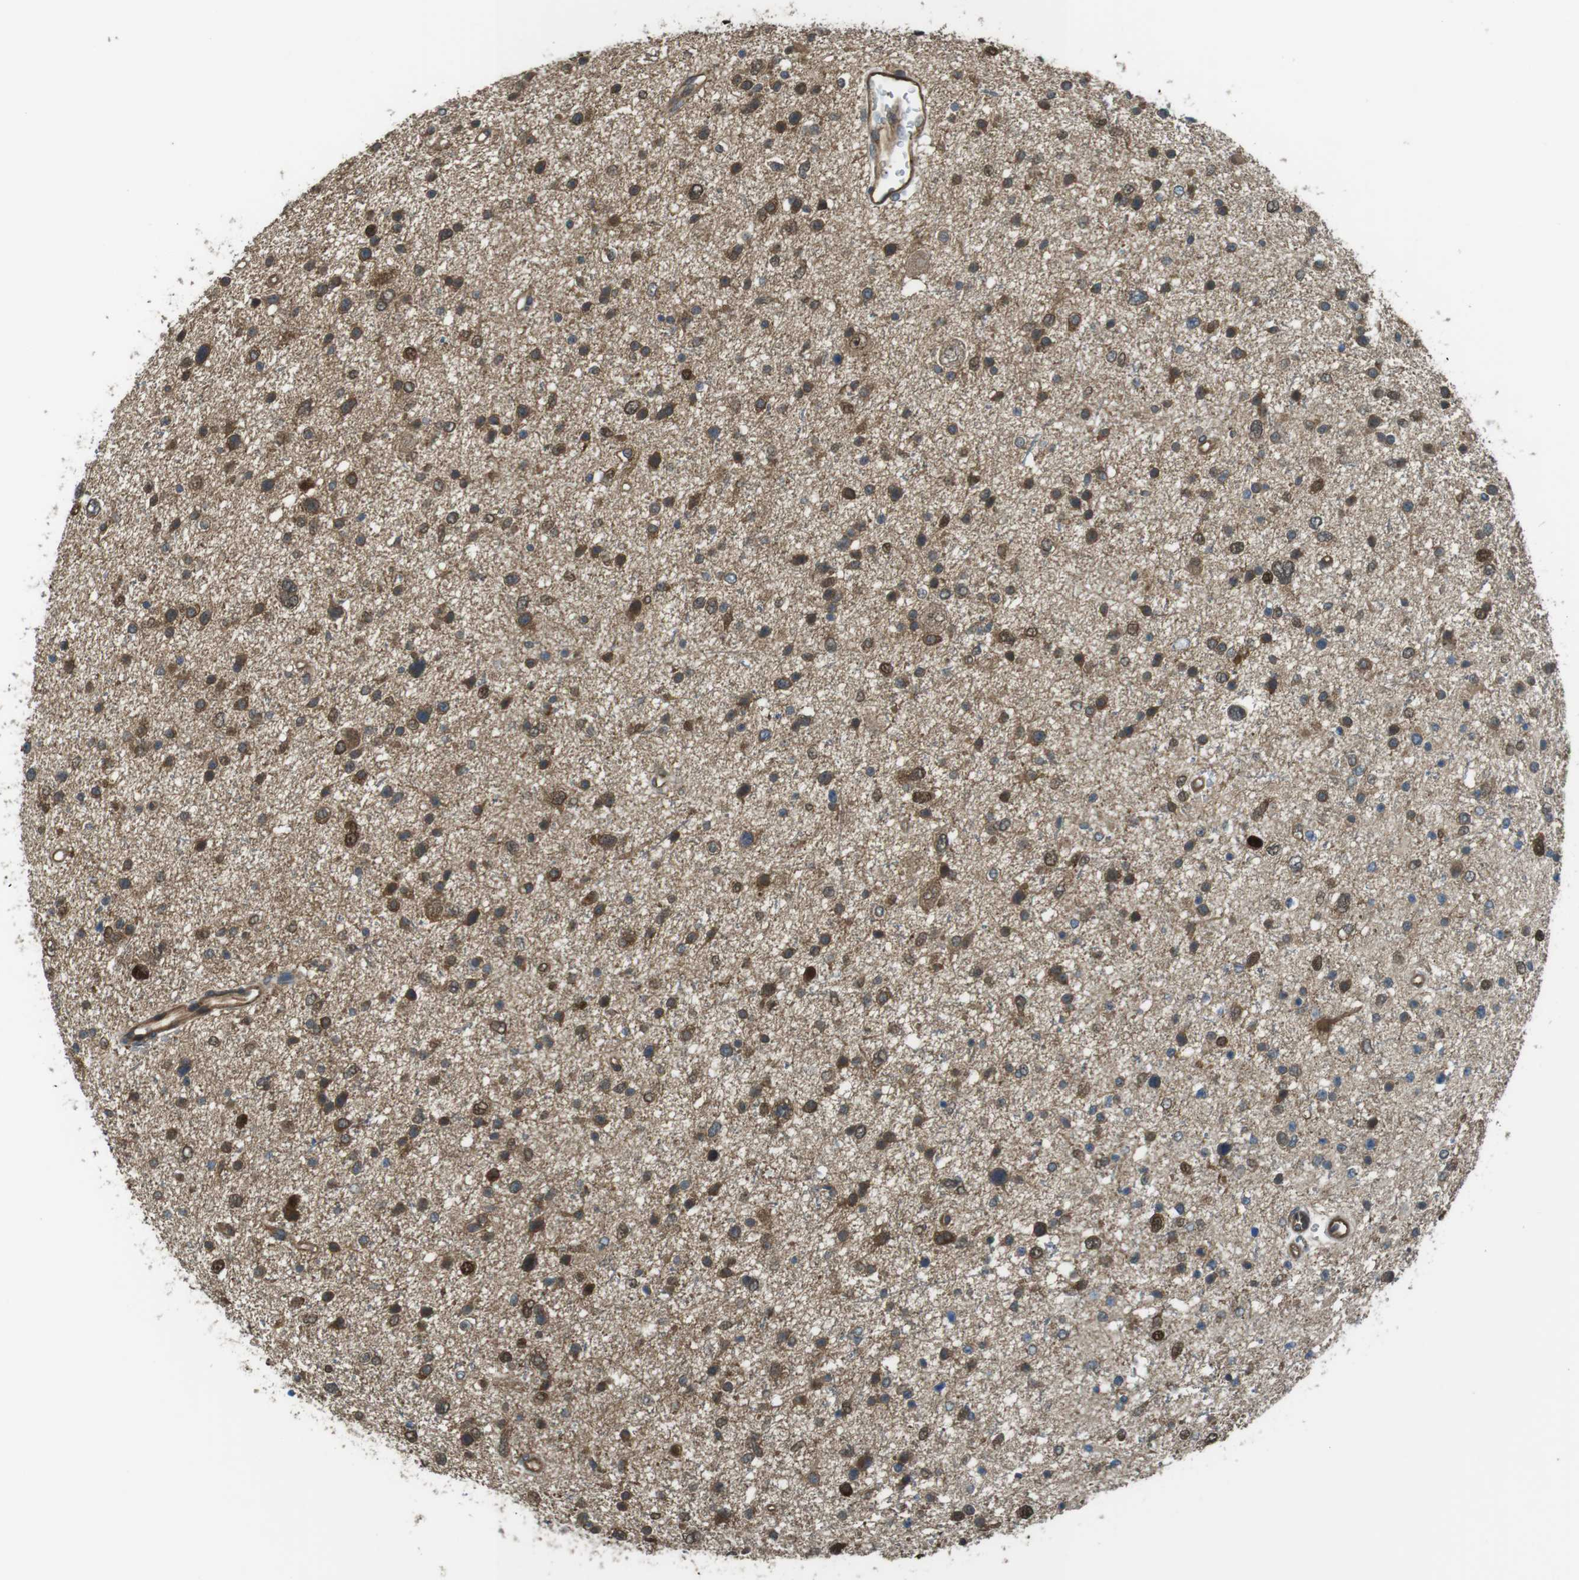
{"staining": {"intensity": "moderate", "quantity": ">75%", "location": "cytoplasmic/membranous,nuclear"}, "tissue": "glioma", "cell_type": "Tumor cells", "image_type": "cancer", "snomed": [{"axis": "morphology", "description": "Glioma, malignant, Low grade"}, {"axis": "topography", "description": "Brain"}], "caption": "IHC of low-grade glioma (malignant) demonstrates medium levels of moderate cytoplasmic/membranous and nuclear staining in approximately >75% of tumor cells. (Brightfield microscopy of DAB IHC at high magnification).", "gene": "LRRC3B", "patient": {"sex": "female", "age": 37}}